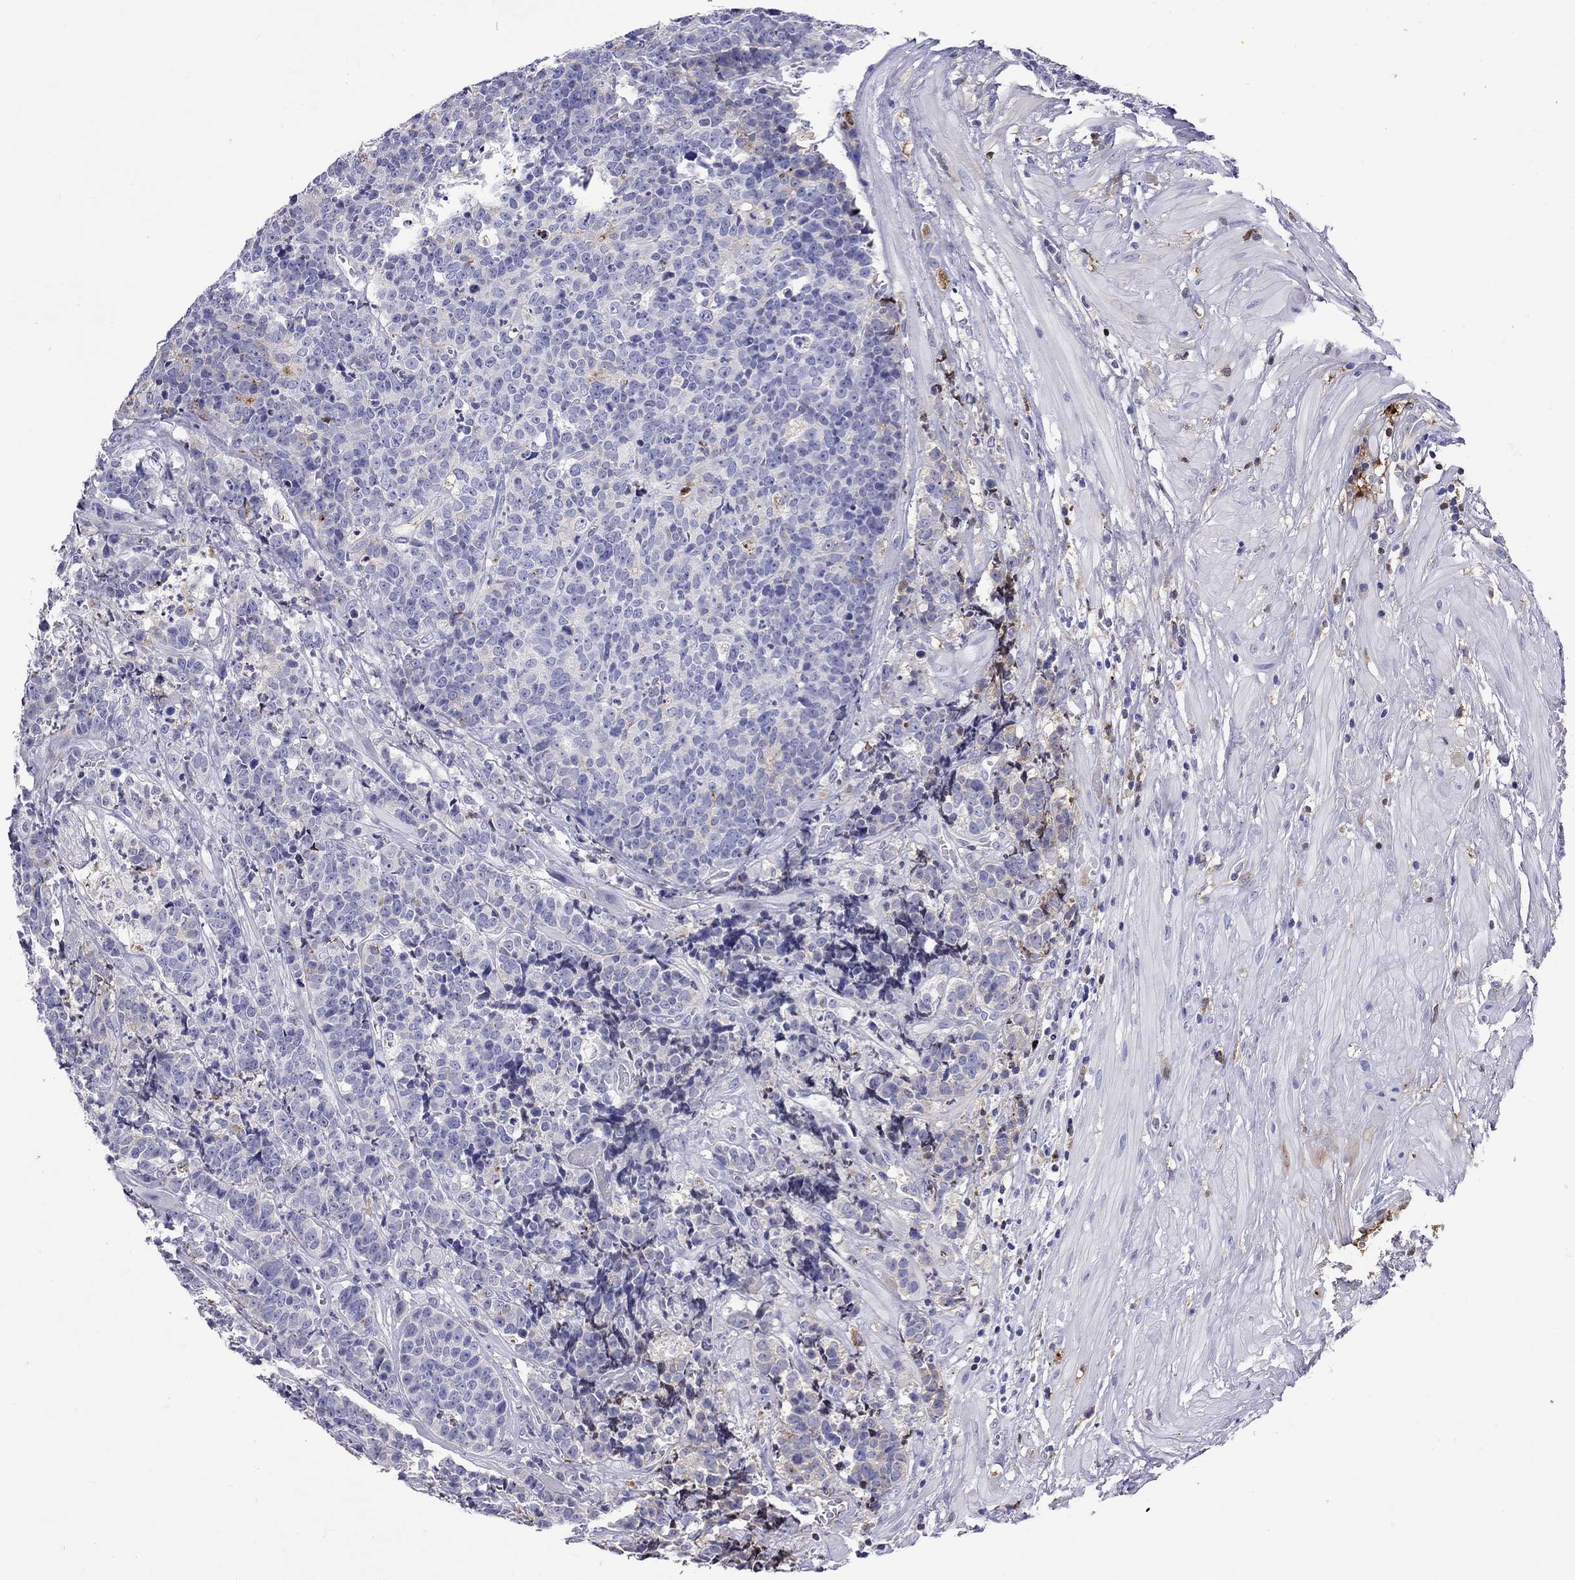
{"staining": {"intensity": "negative", "quantity": "none", "location": "none"}, "tissue": "prostate cancer", "cell_type": "Tumor cells", "image_type": "cancer", "snomed": [{"axis": "morphology", "description": "Adenocarcinoma, NOS"}, {"axis": "topography", "description": "Prostate"}], "caption": "IHC of human prostate cancer (adenocarcinoma) exhibits no positivity in tumor cells.", "gene": "SERPINA3", "patient": {"sex": "male", "age": 67}}